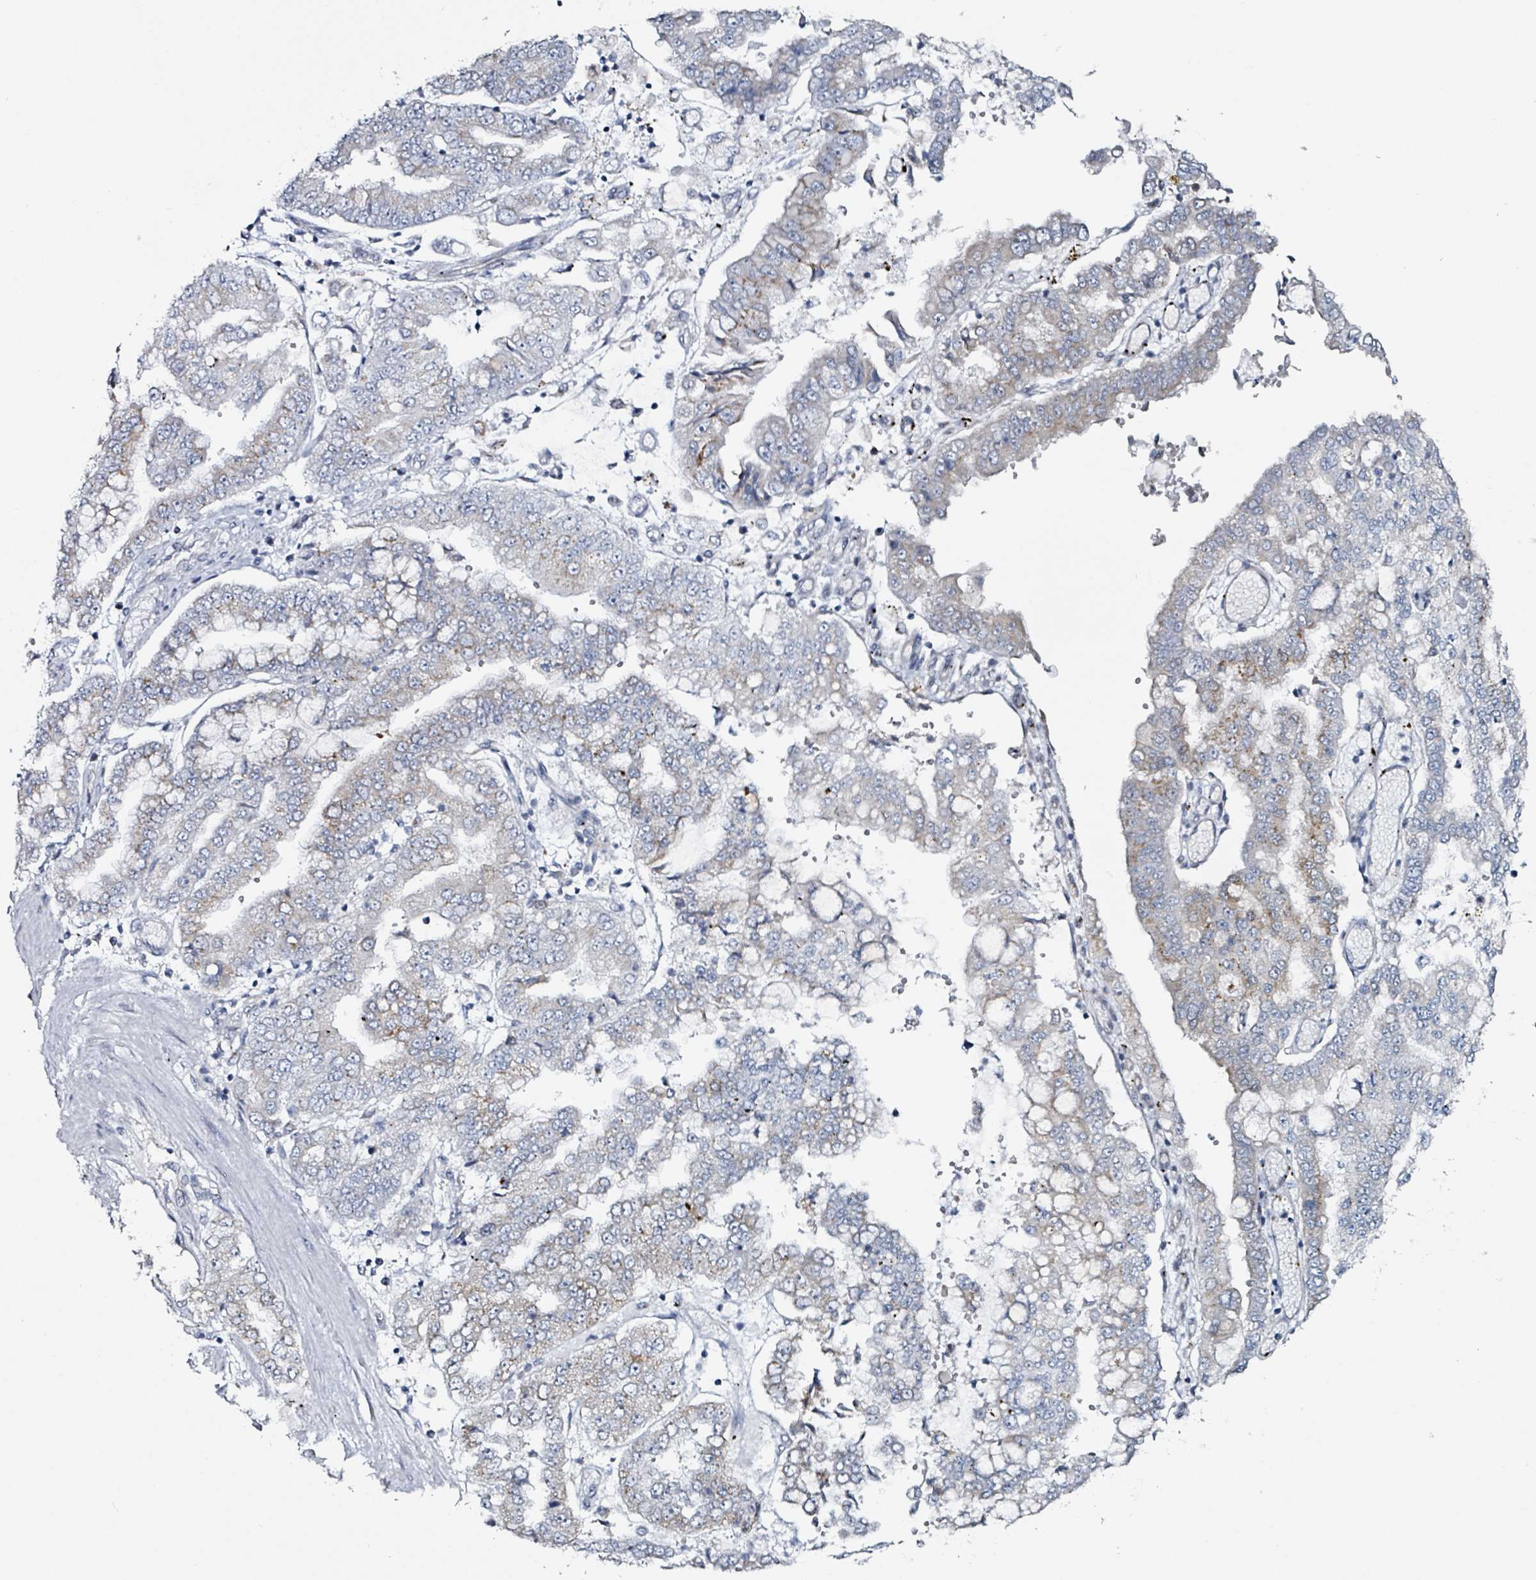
{"staining": {"intensity": "negative", "quantity": "none", "location": "none"}, "tissue": "stomach cancer", "cell_type": "Tumor cells", "image_type": "cancer", "snomed": [{"axis": "morphology", "description": "Adenocarcinoma, NOS"}, {"axis": "topography", "description": "Stomach"}], "caption": "Immunohistochemistry (IHC) micrograph of stomach cancer (adenocarcinoma) stained for a protein (brown), which displays no positivity in tumor cells.", "gene": "B3GAT3", "patient": {"sex": "male", "age": 76}}